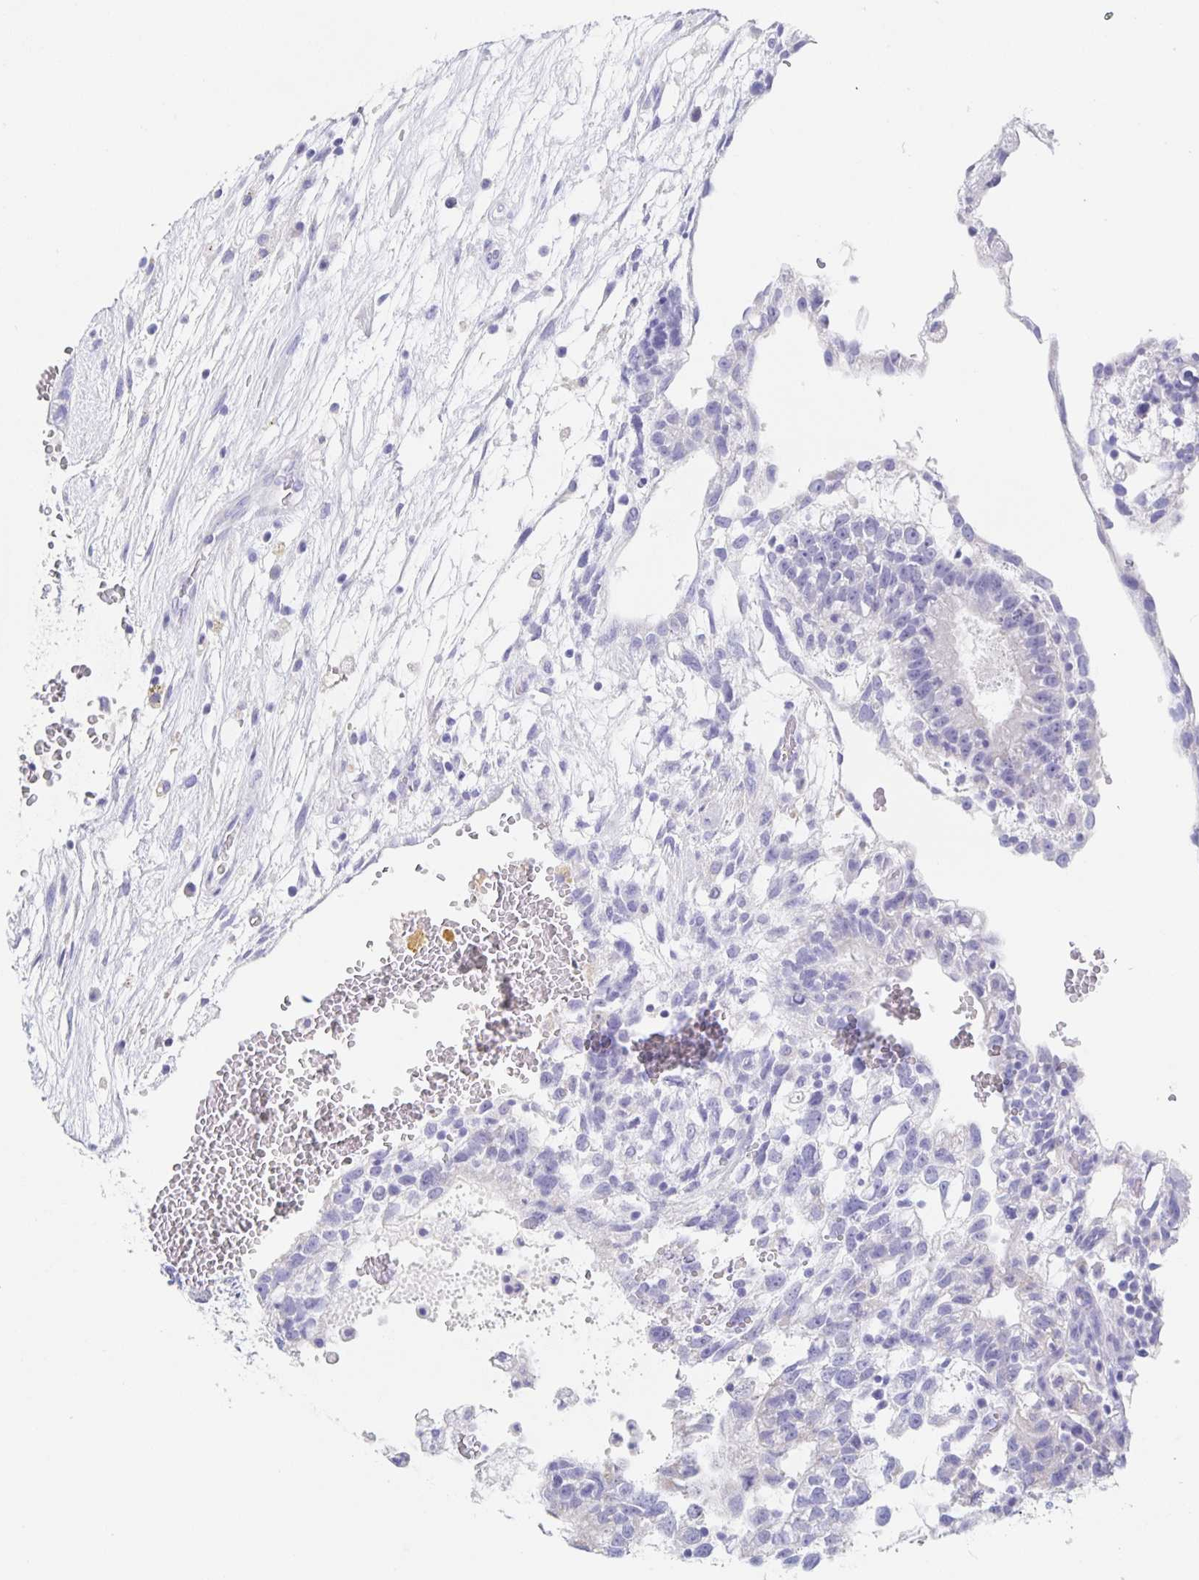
{"staining": {"intensity": "negative", "quantity": "none", "location": "none"}, "tissue": "testis cancer", "cell_type": "Tumor cells", "image_type": "cancer", "snomed": [{"axis": "morphology", "description": "Normal tissue, NOS"}, {"axis": "morphology", "description": "Carcinoma, Embryonal, NOS"}, {"axis": "topography", "description": "Testis"}], "caption": "Immunohistochemistry histopathology image of human testis cancer (embryonal carcinoma) stained for a protein (brown), which displays no staining in tumor cells.", "gene": "DMBT1", "patient": {"sex": "male", "age": 32}}